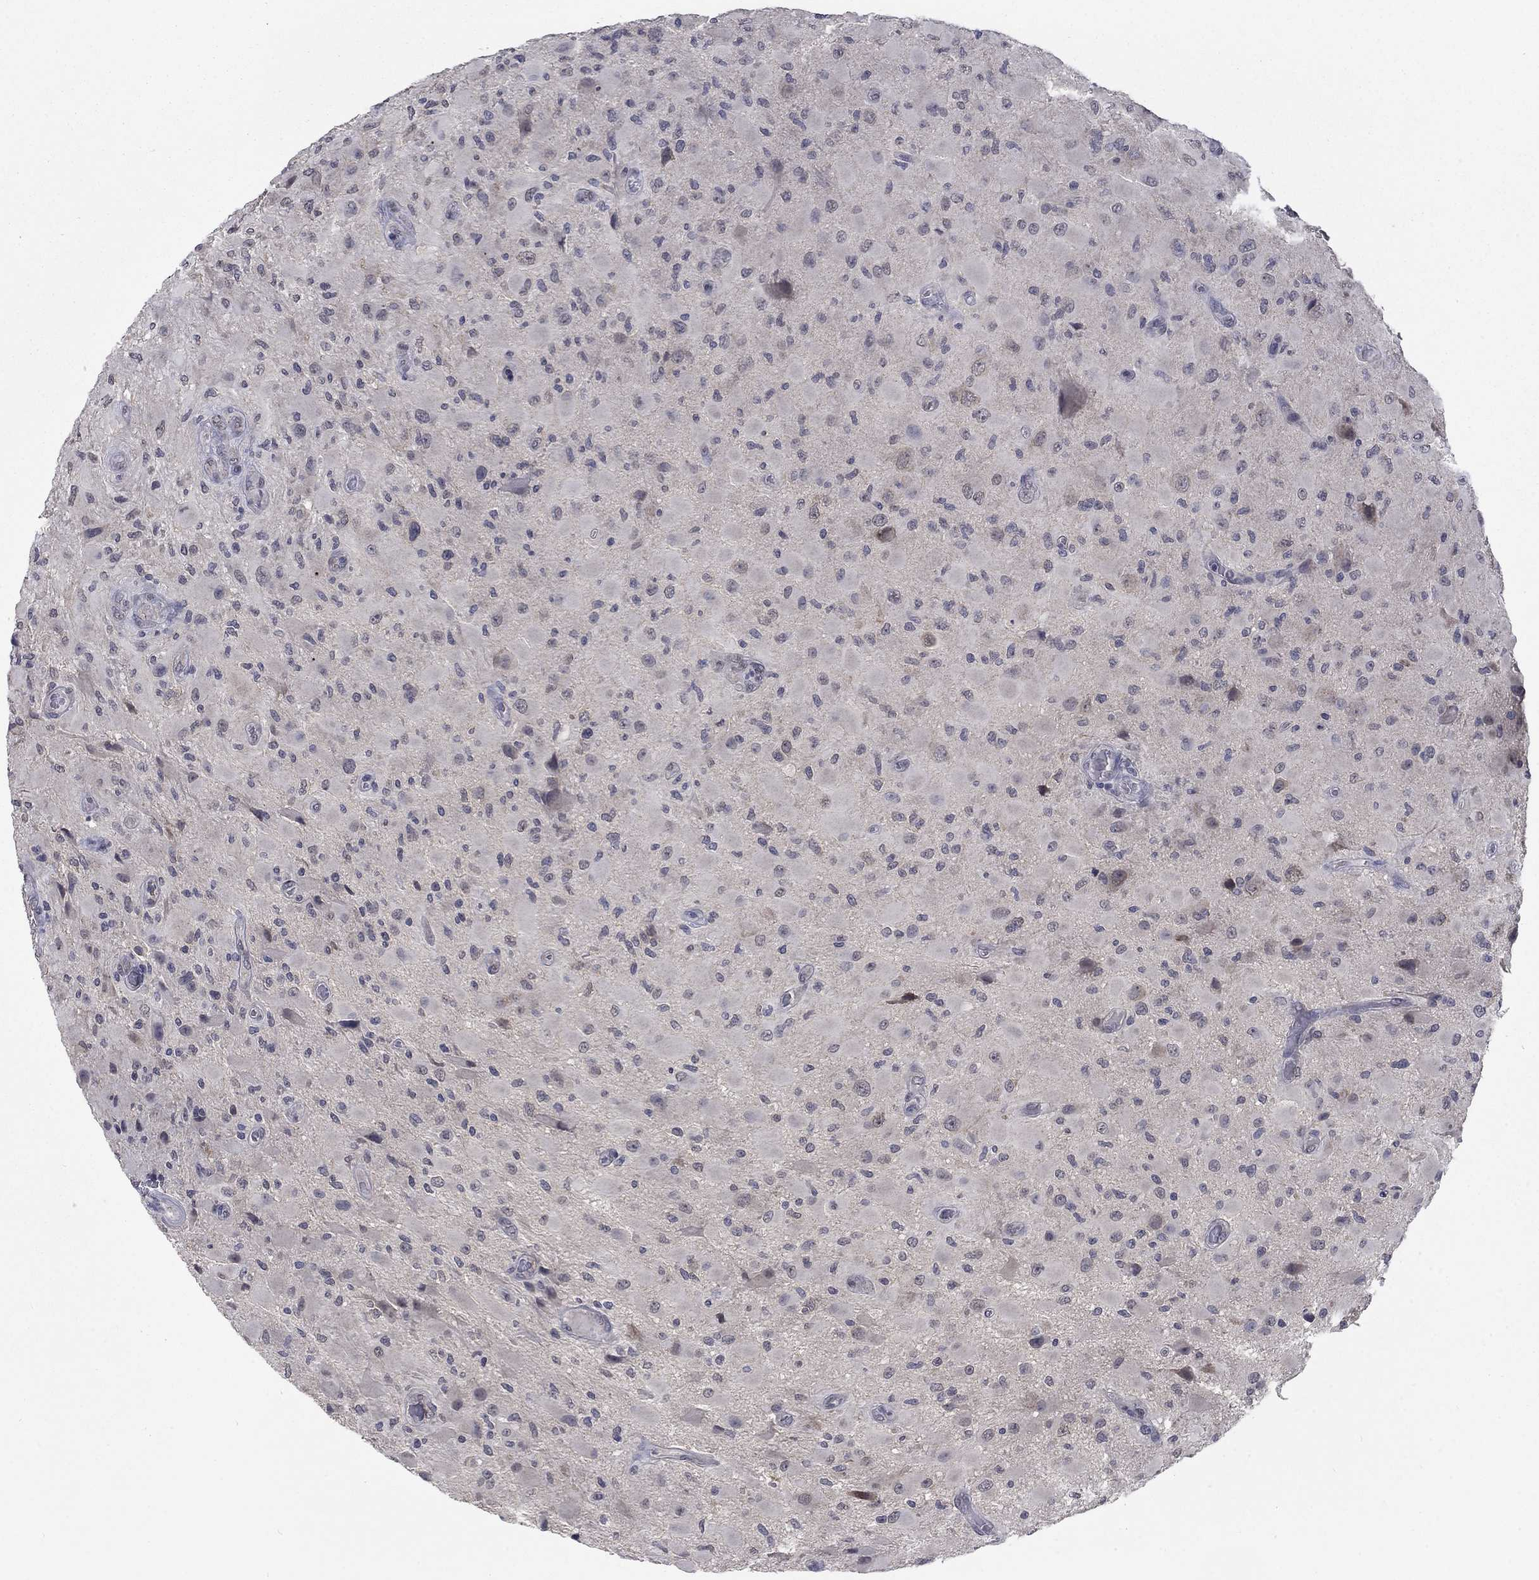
{"staining": {"intensity": "negative", "quantity": "none", "location": "none"}, "tissue": "glioma", "cell_type": "Tumor cells", "image_type": "cancer", "snomed": [{"axis": "morphology", "description": "Glioma, malignant, High grade"}, {"axis": "topography", "description": "Cerebral cortex"}], "caption": "A high-resolution image shows immunohistochemistry (IHC) staining of glioma, which demonstrates no significant staining in tumor cells.", "gene": "SPATA33", "patient": {"sex": "male", "age": 35}}